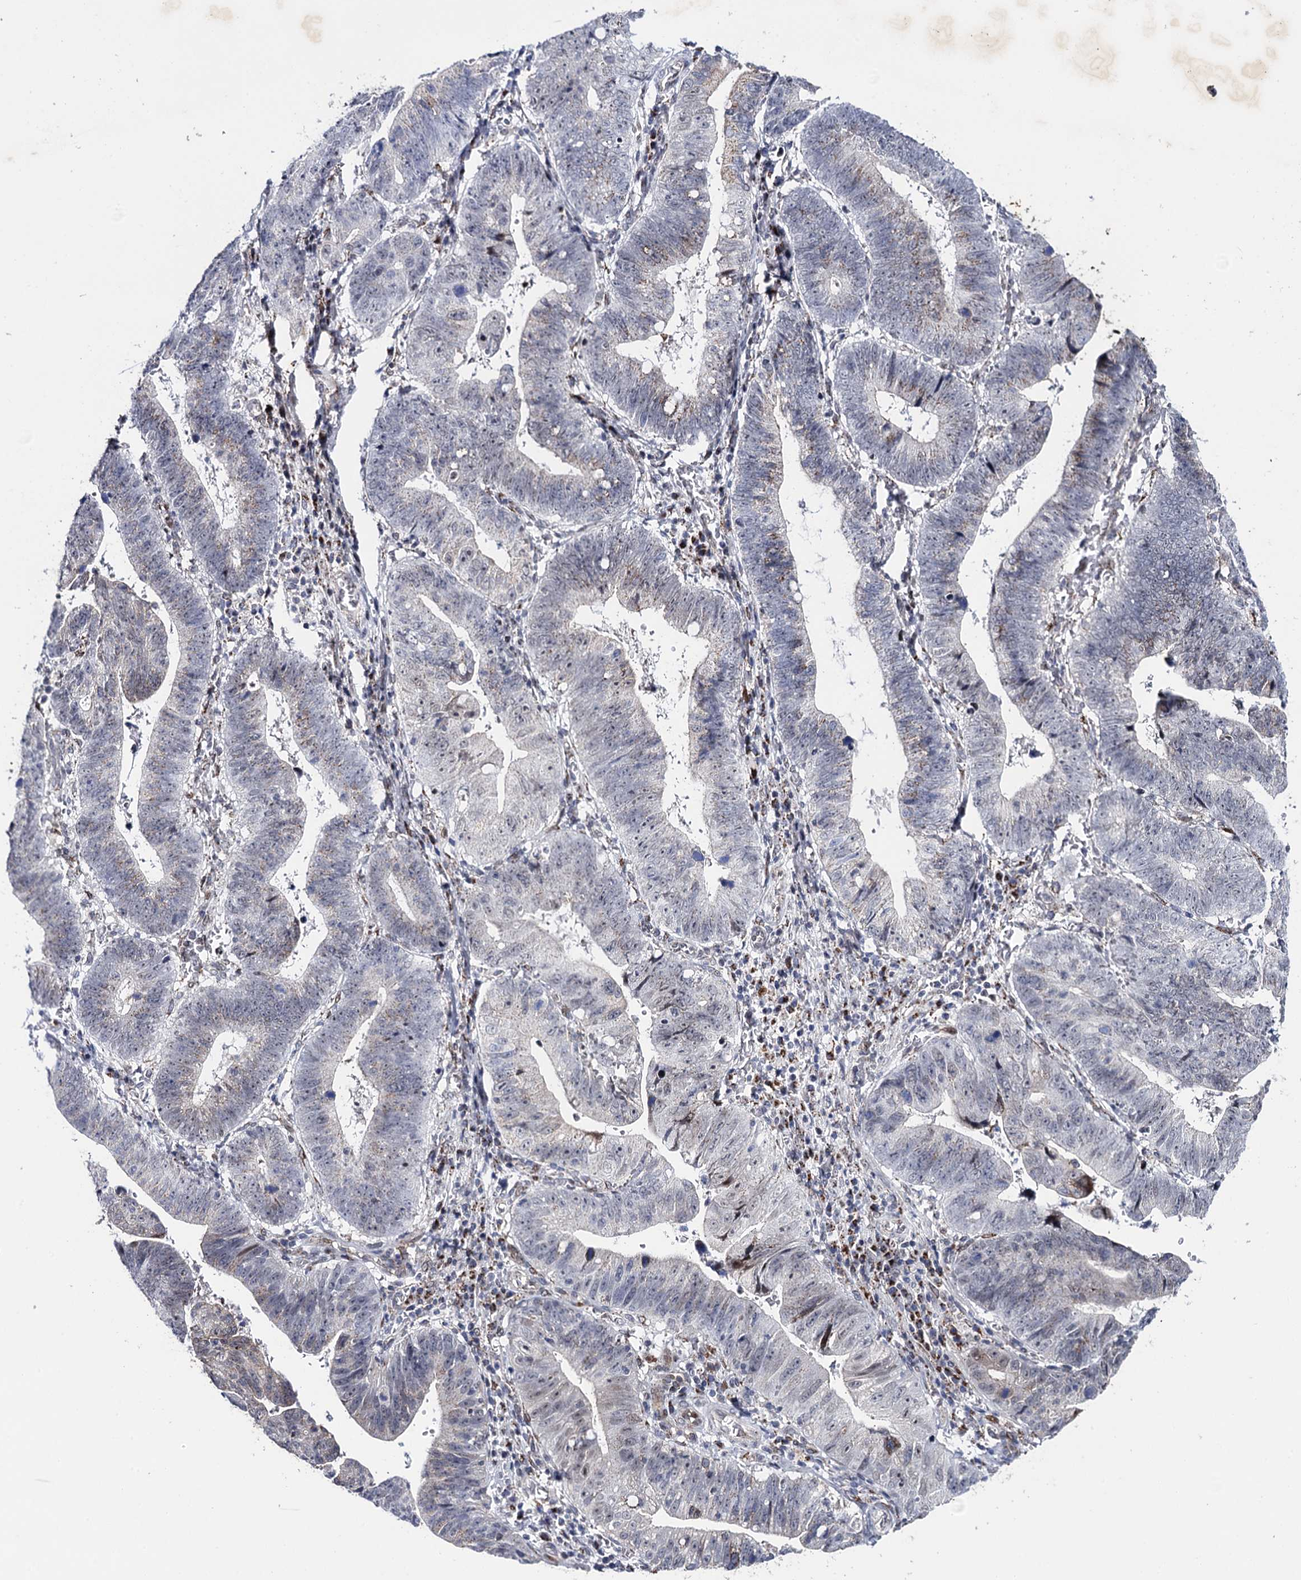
{"staining": {"intensity": "weak", "quantity": "<25%", "location": "cytoplasmic/membranous"}, "tissue": "stomach cancer", "cell_type": "Tumor cells", "image_type": "cancer", "snomed": [{"axis": "morphology", "description": "Adenocarcinoma, NOS"}, {"axis": "topography", "description": "Stomach"}], "caption": "There is no significant expression in tumor cells of stomach cancer (adenocarcinoma). (Brightfield microscopy of DAB (3,3'-diaminobenzidine) immunohistochemistry at high magnification).", "gene": "THAP2", "patient": {"sex": "male", "age": 59}}